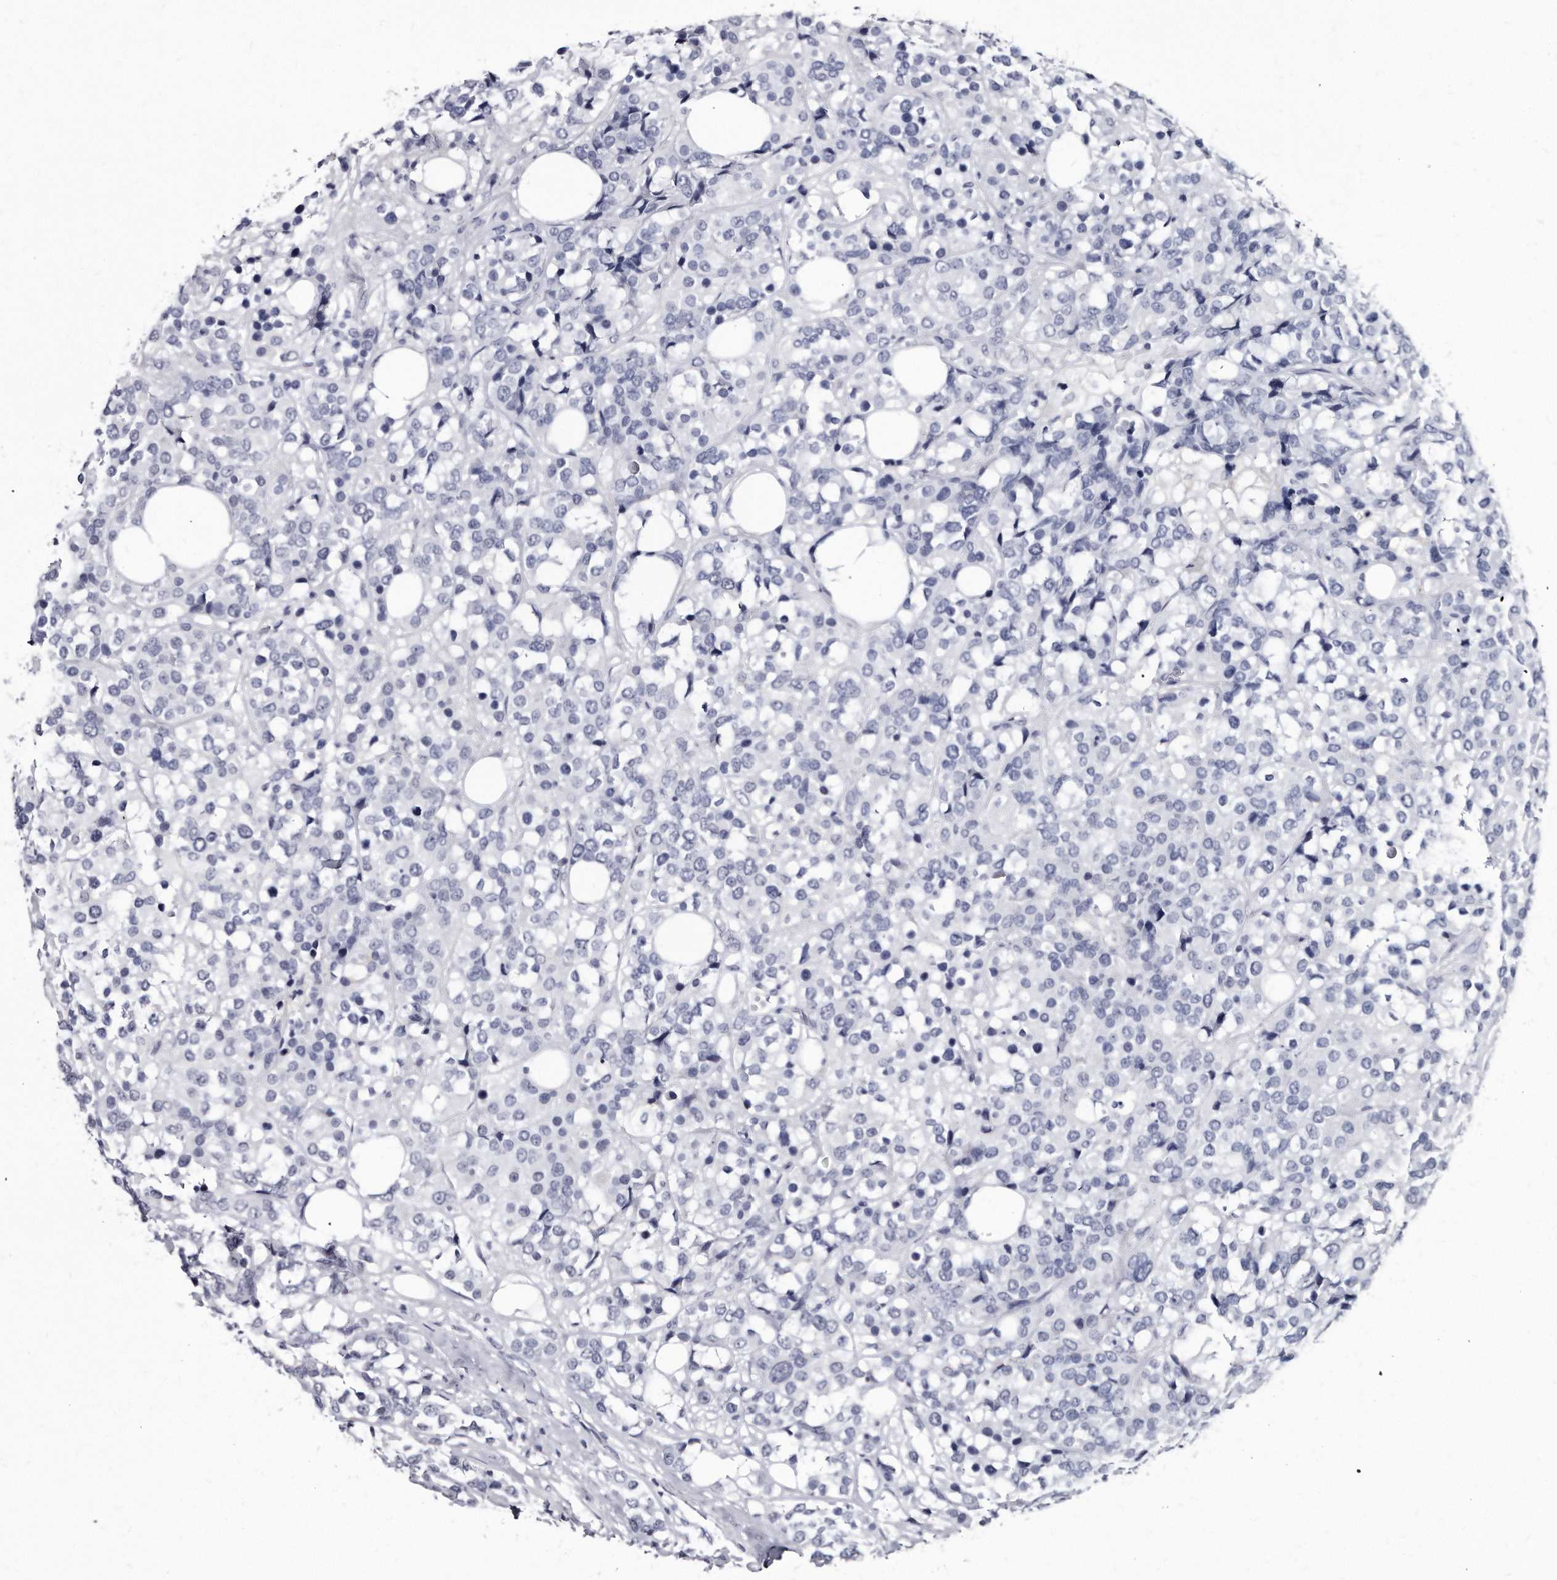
{"staining": {"intensity": "negative", "quantity": "none", "location": "none"}, "tissue": "breast cancer", "cell_type": "Tumor cells", "image_type": "cancer", "snomed": [{"axis": "morphology", "description": "Lobular carcinoma"}, {"axis": "topography", "description": "Breast"}], "caption": "Immunohistochemistry image of breast cancer stained for a protein (brown), which exhibits no staining in tumor cells. (DAB (3,3'-diaminobenzidine) immunohistochemistry (IHC) with hematoxylin counter stain).", "gene": "KLHDC3", "patient": {"sex": "female", "age": 59}}